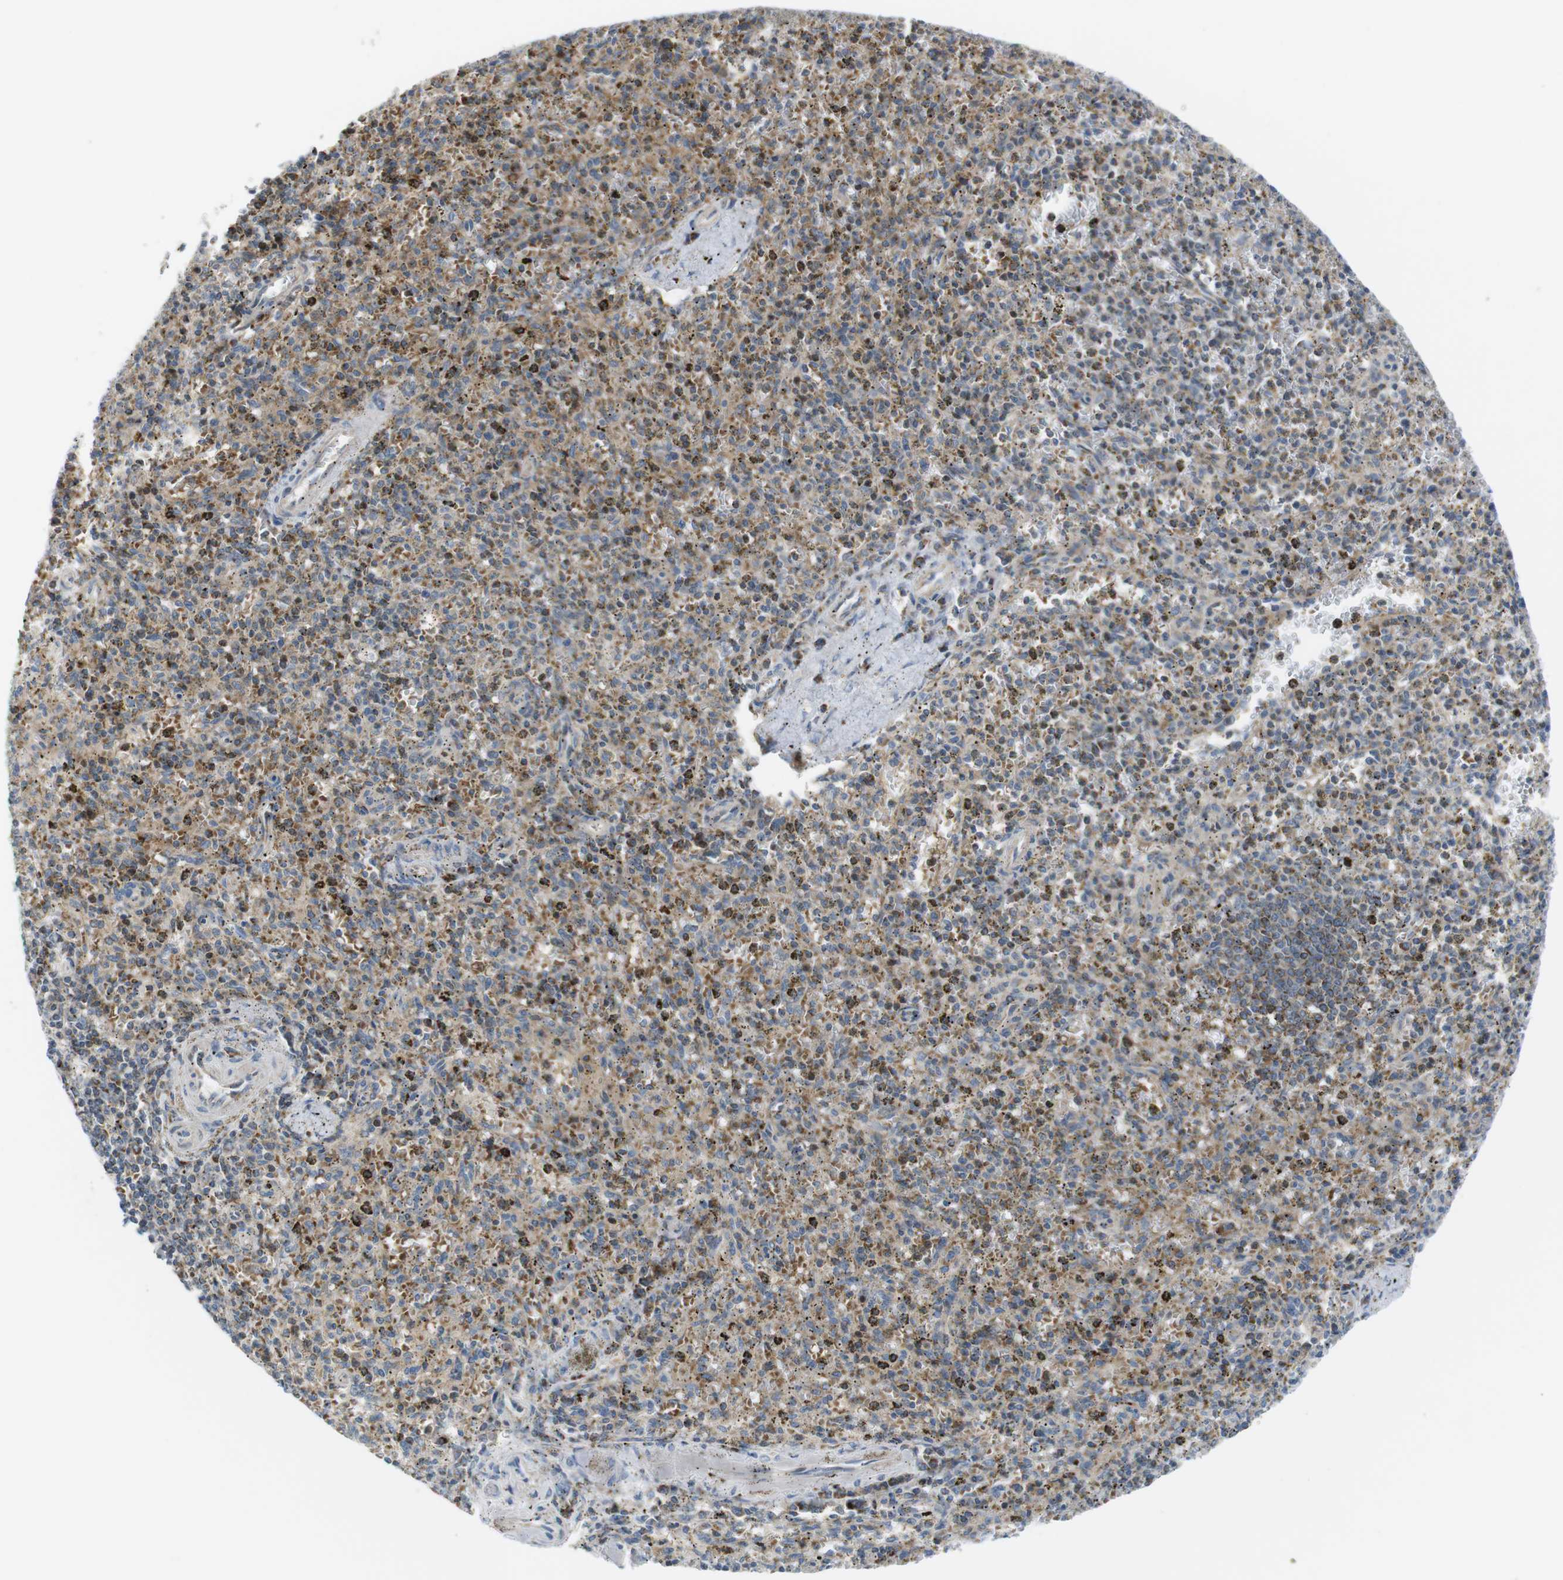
{"staining": {"intensity": "moderate", "quantity": "25%-75%", "location": "cytoplasmic/membranous"}, "tissue": "spleen", "cell_type": "Cells in red pulp", "image_type": "normal", "snomed": [{"axis": "morphology", "description": "Normal tissue, NOS"}, {"axis": "topography", "description": "Spleen"}], "caption": "A micrograph showing moderate cytoplasmic/membranous positivity in approximately 25%-75% of cells in red pulp in benign spleen, as visualized by brown immunohistochemical staining.", "gene": "MARCHF1", "patient": {"sex": "male", "age": 72}}